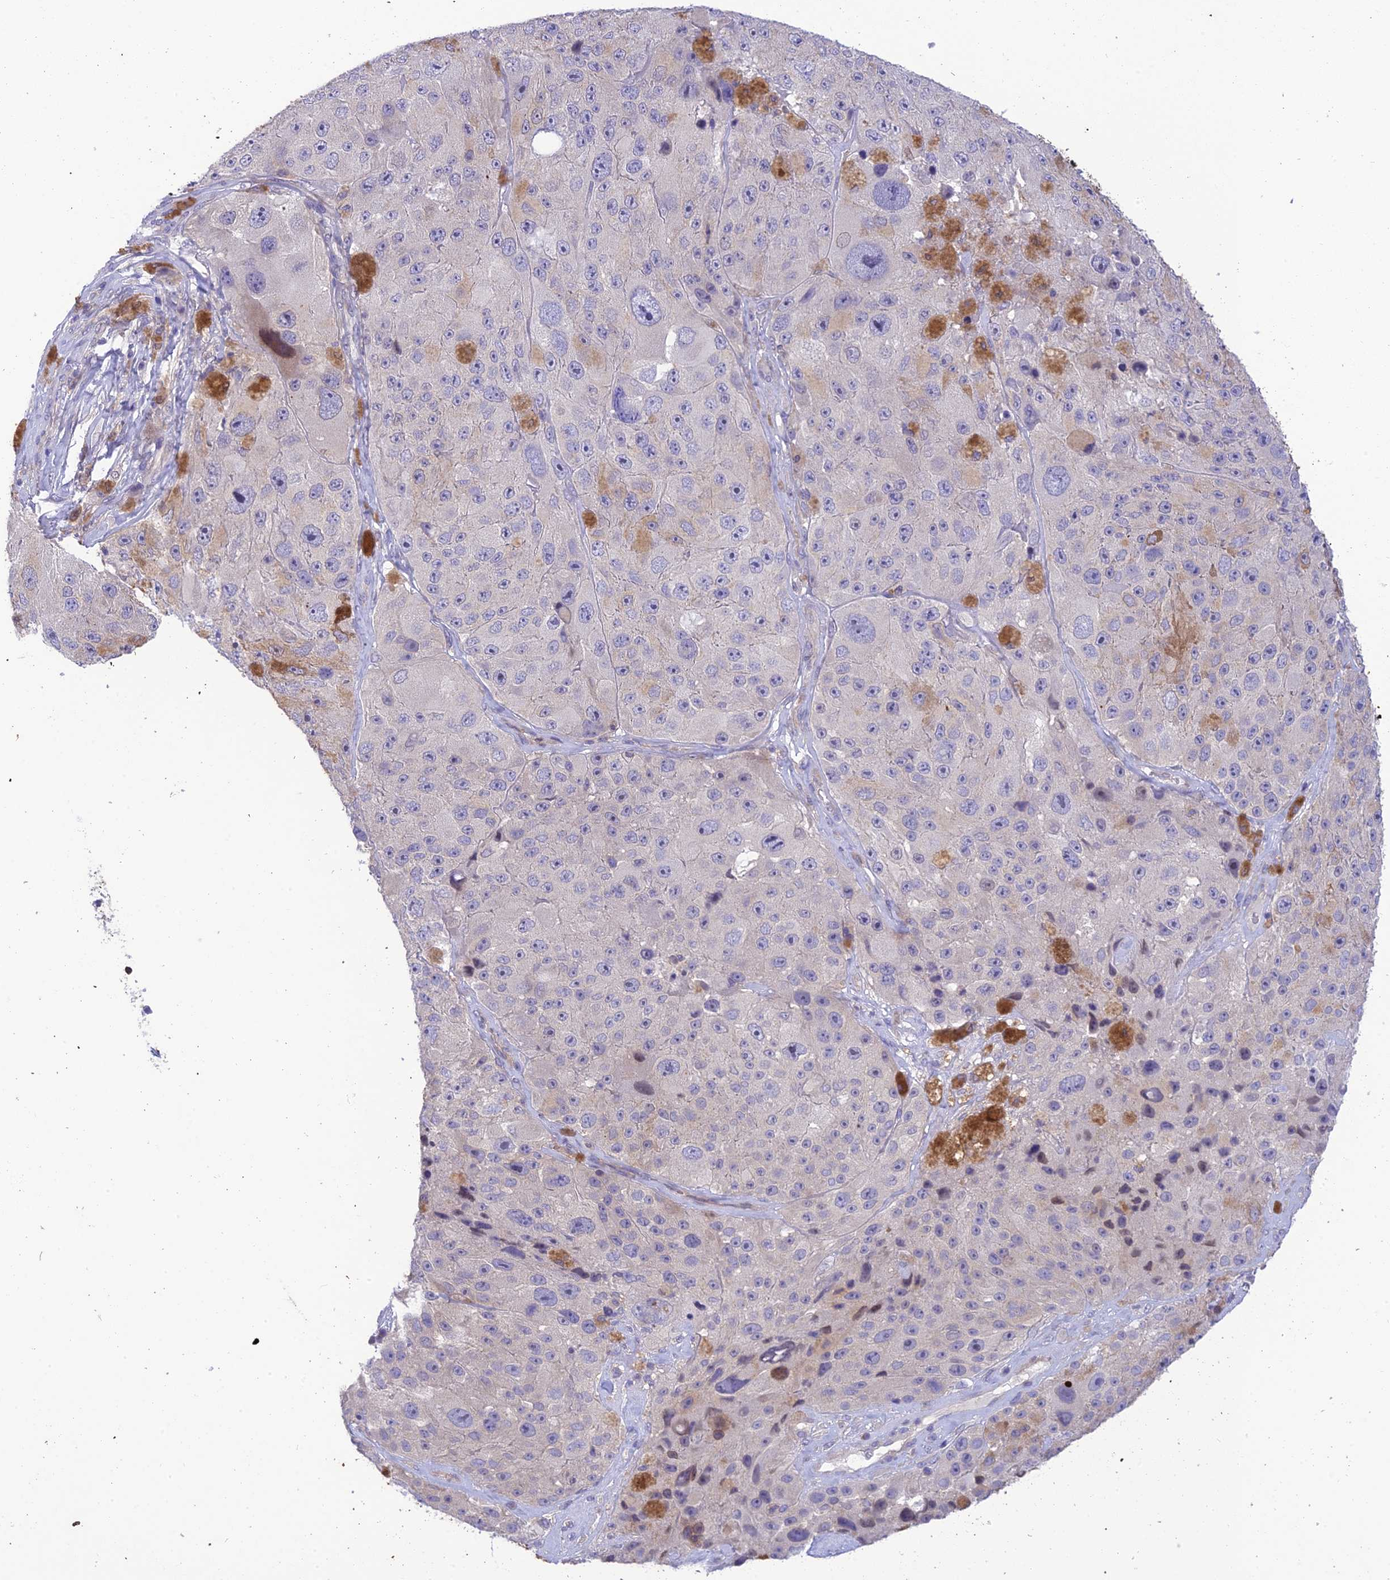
{"staining": {"intensity": "negative", "quantity": "none", "location": "none"}, "tissue": "melanoma", "cell_type": "Tumor cells", "image_type": "cancer", "snomed": [{"axis": "morphology", "description": "Malignant melanoma, Metastatic site"}, {"axis": "topography", "description": "Lymph node"}], "caption": "Melanoma was stained to show a protein in brown. There is no significant expression in tumor cells.", "gene": "BMT2", "patient": {"sex": "male", "age": 62}}